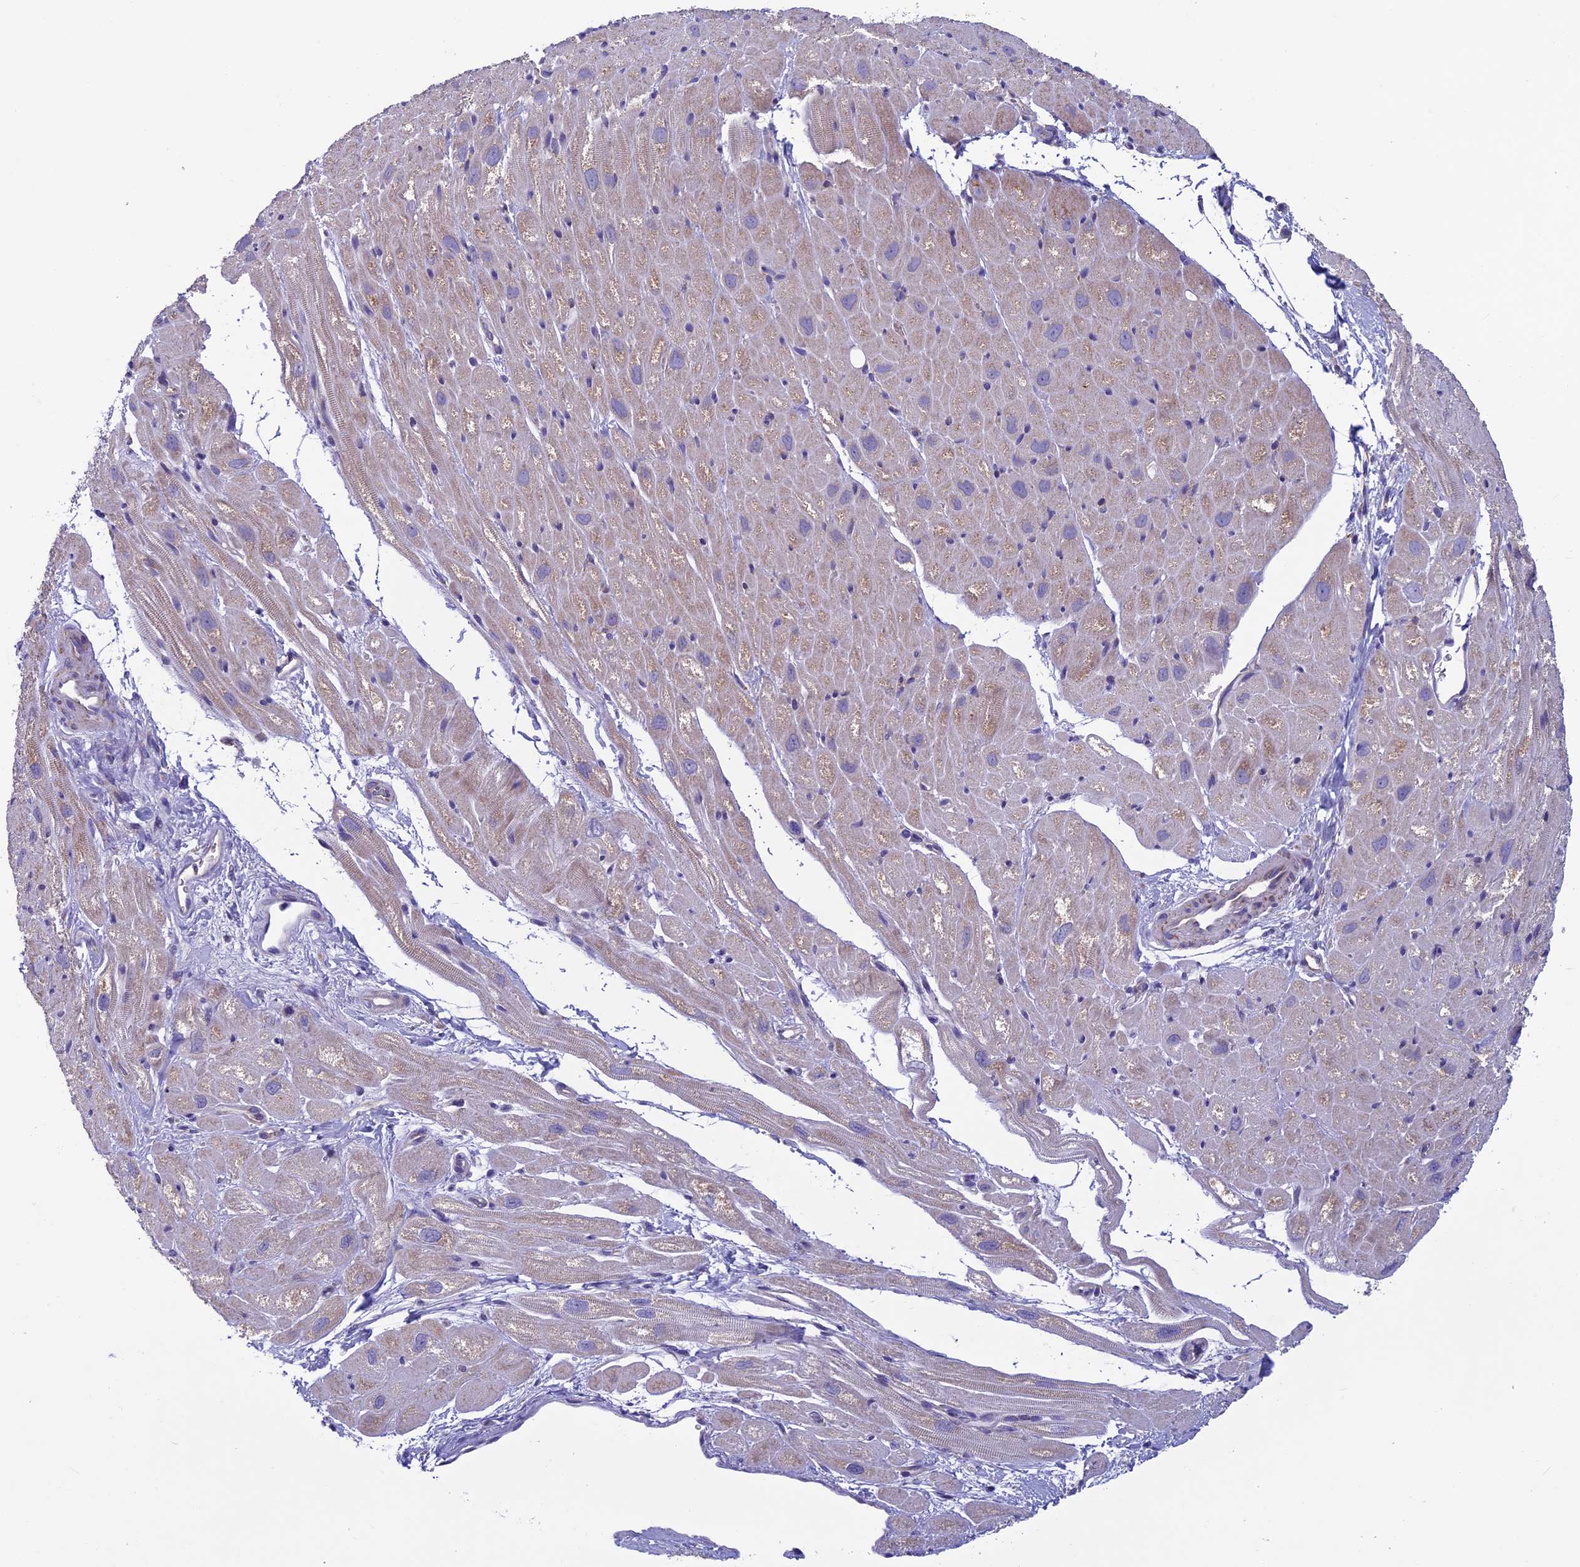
{"staining": {"intensity": "negative", "quantity": "none", "location": "none"}, "tissue": "heart muscle", "cell_type": "Cardiomyocytes", "image_type": "normal", "snomed": [{"axis": "morphology", "description": "Normal tissue, NOS"}, {"axis": "topography", "description": "Heart"}], "caption": "High magnification brightfield microscopy of unremarkable heart muscle stained with DAB (3,3'-diaminobenzidine) (brown) and counterstained with hematoxylin (blue): cardiomyocytes show no significant staining. Nuclei are stained in blue.", "gene": "MFSD12", "patient": {"sex": "male", "age": 50}}